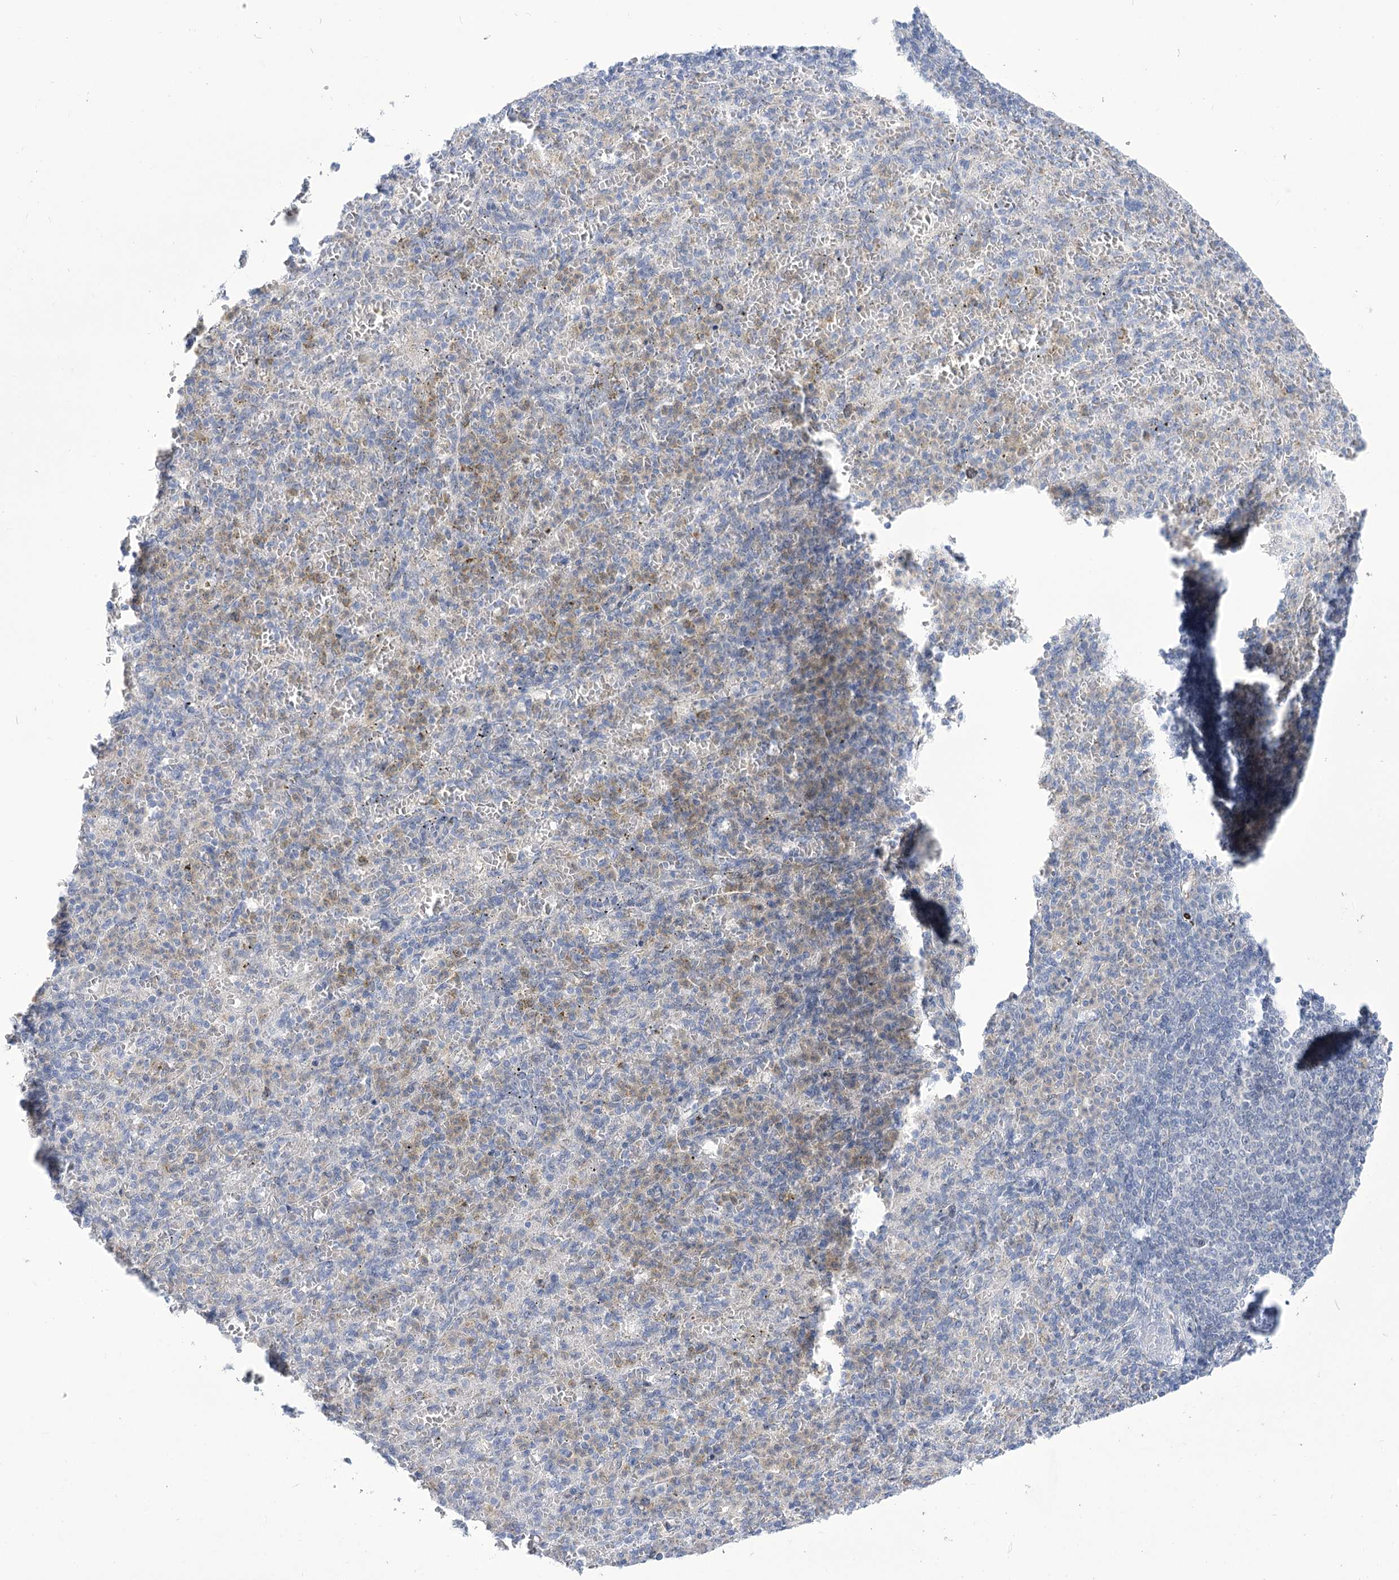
{"staining": {"intensity": "weak", "quantity": "<25%", "location": "cytoplasmic/membranous"}, "tissue": "spleen", "cell_type": "Cells in red pulp", "image_type": "normal", "snomed": [{"axis": "morphology", "description": "Normal tissue, NOS"}, {"axis": "topography", "description": "Spleen"}], "caption": "IHC photomicrograph of benign spleen stained for a protein (brown), which exhibits no expression in cells in red pulp. (Brightfield microscopy of DAB (3,3'-diaminobenzidine) IHC at high magnification).", "gene": "BEND7", "patient": {"sex": "female", "age": 74}}